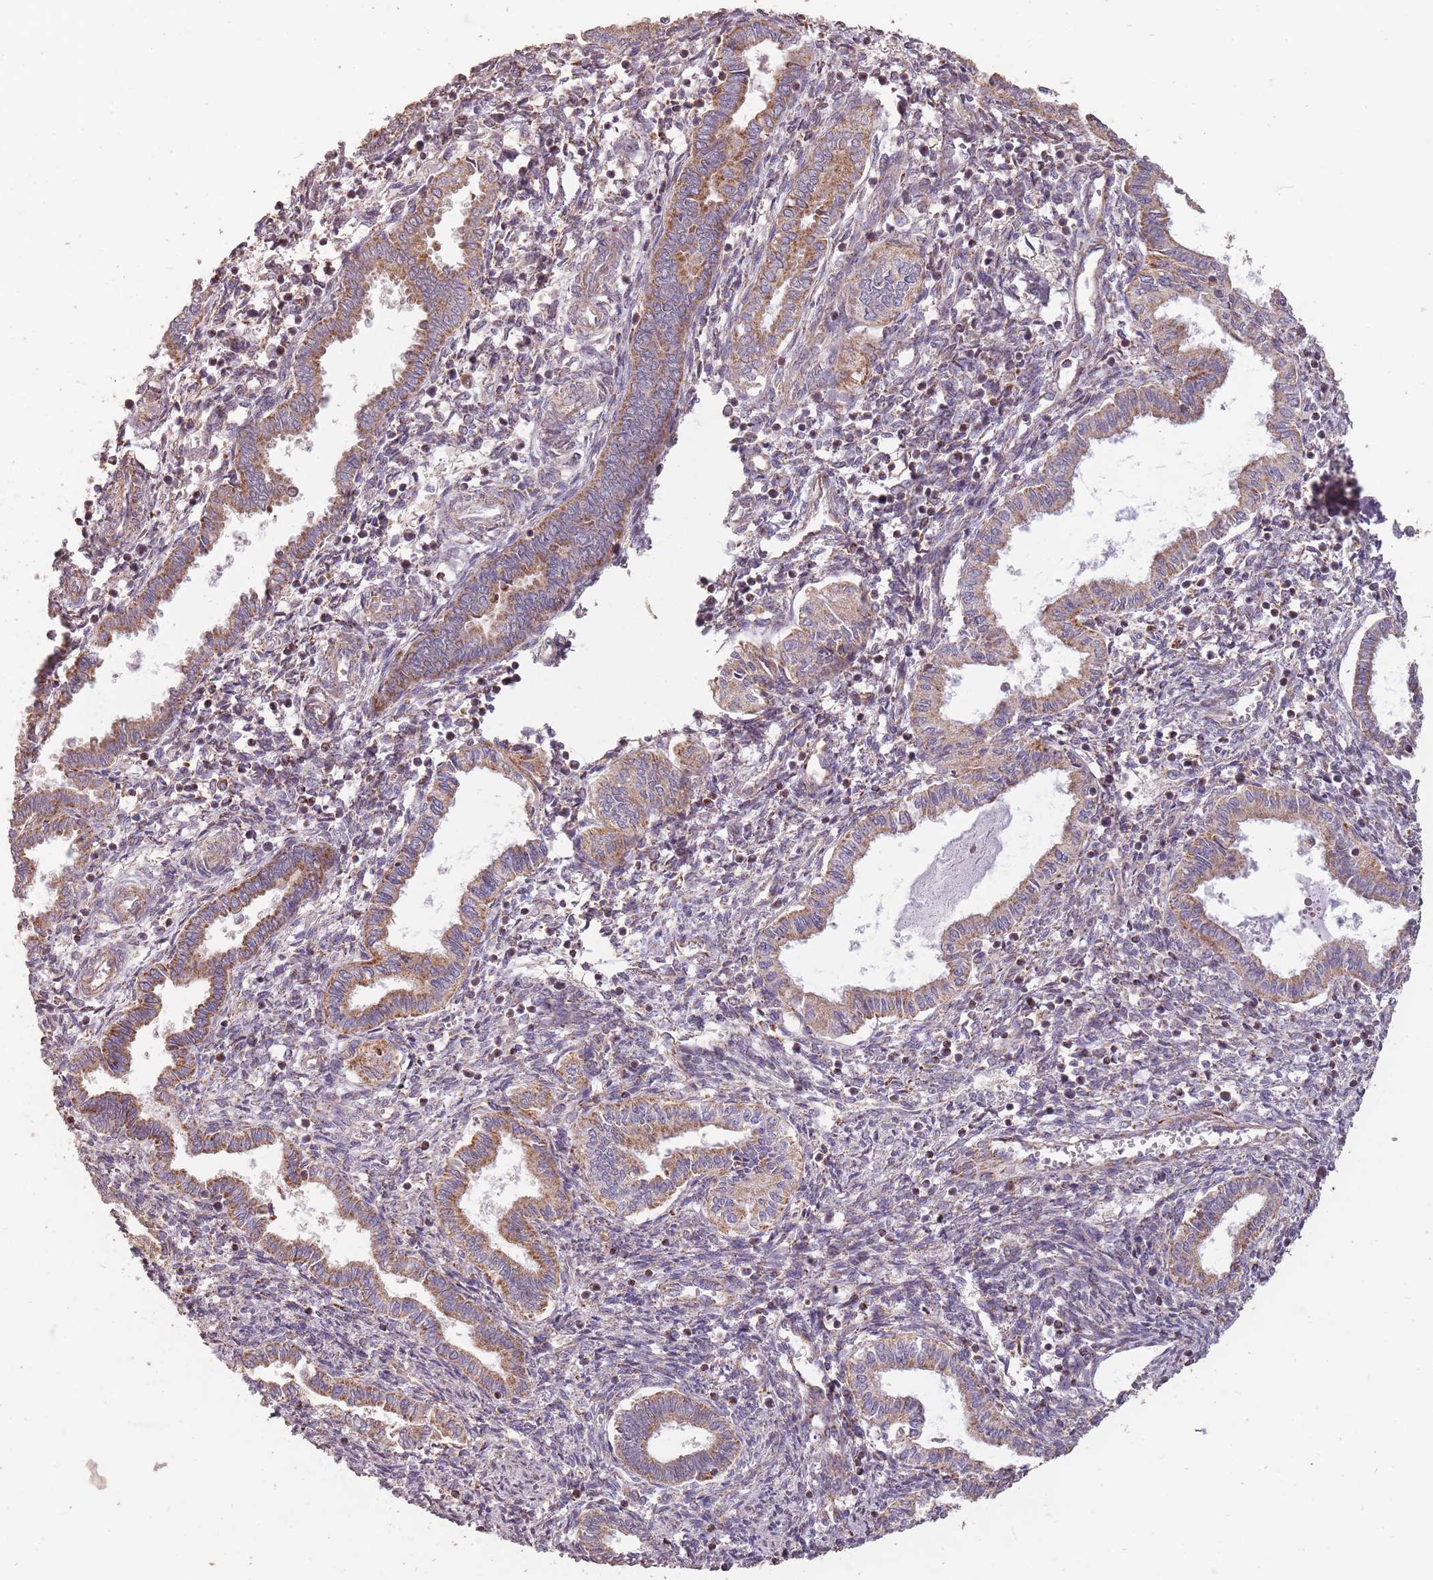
{"staining": {"intensity": "negative", "quantity": "none", "location": "none"}, "tissue": "endometrium", "cell_type": "Cells in endometrial stroma", "image_type": "normal", "snomed": [{"axis": "morphology", "description": "Normal tissue, NOS"}, {"axis": "topography", "description": "Endometrium"}], "caption": "This is an immunohistochemistry photomicrograph of benign human endometrium. There is no positivity in cells in endometrial stroma.", "gene": "CNOT8", "patient": {"sex": "female", "age": 37}}